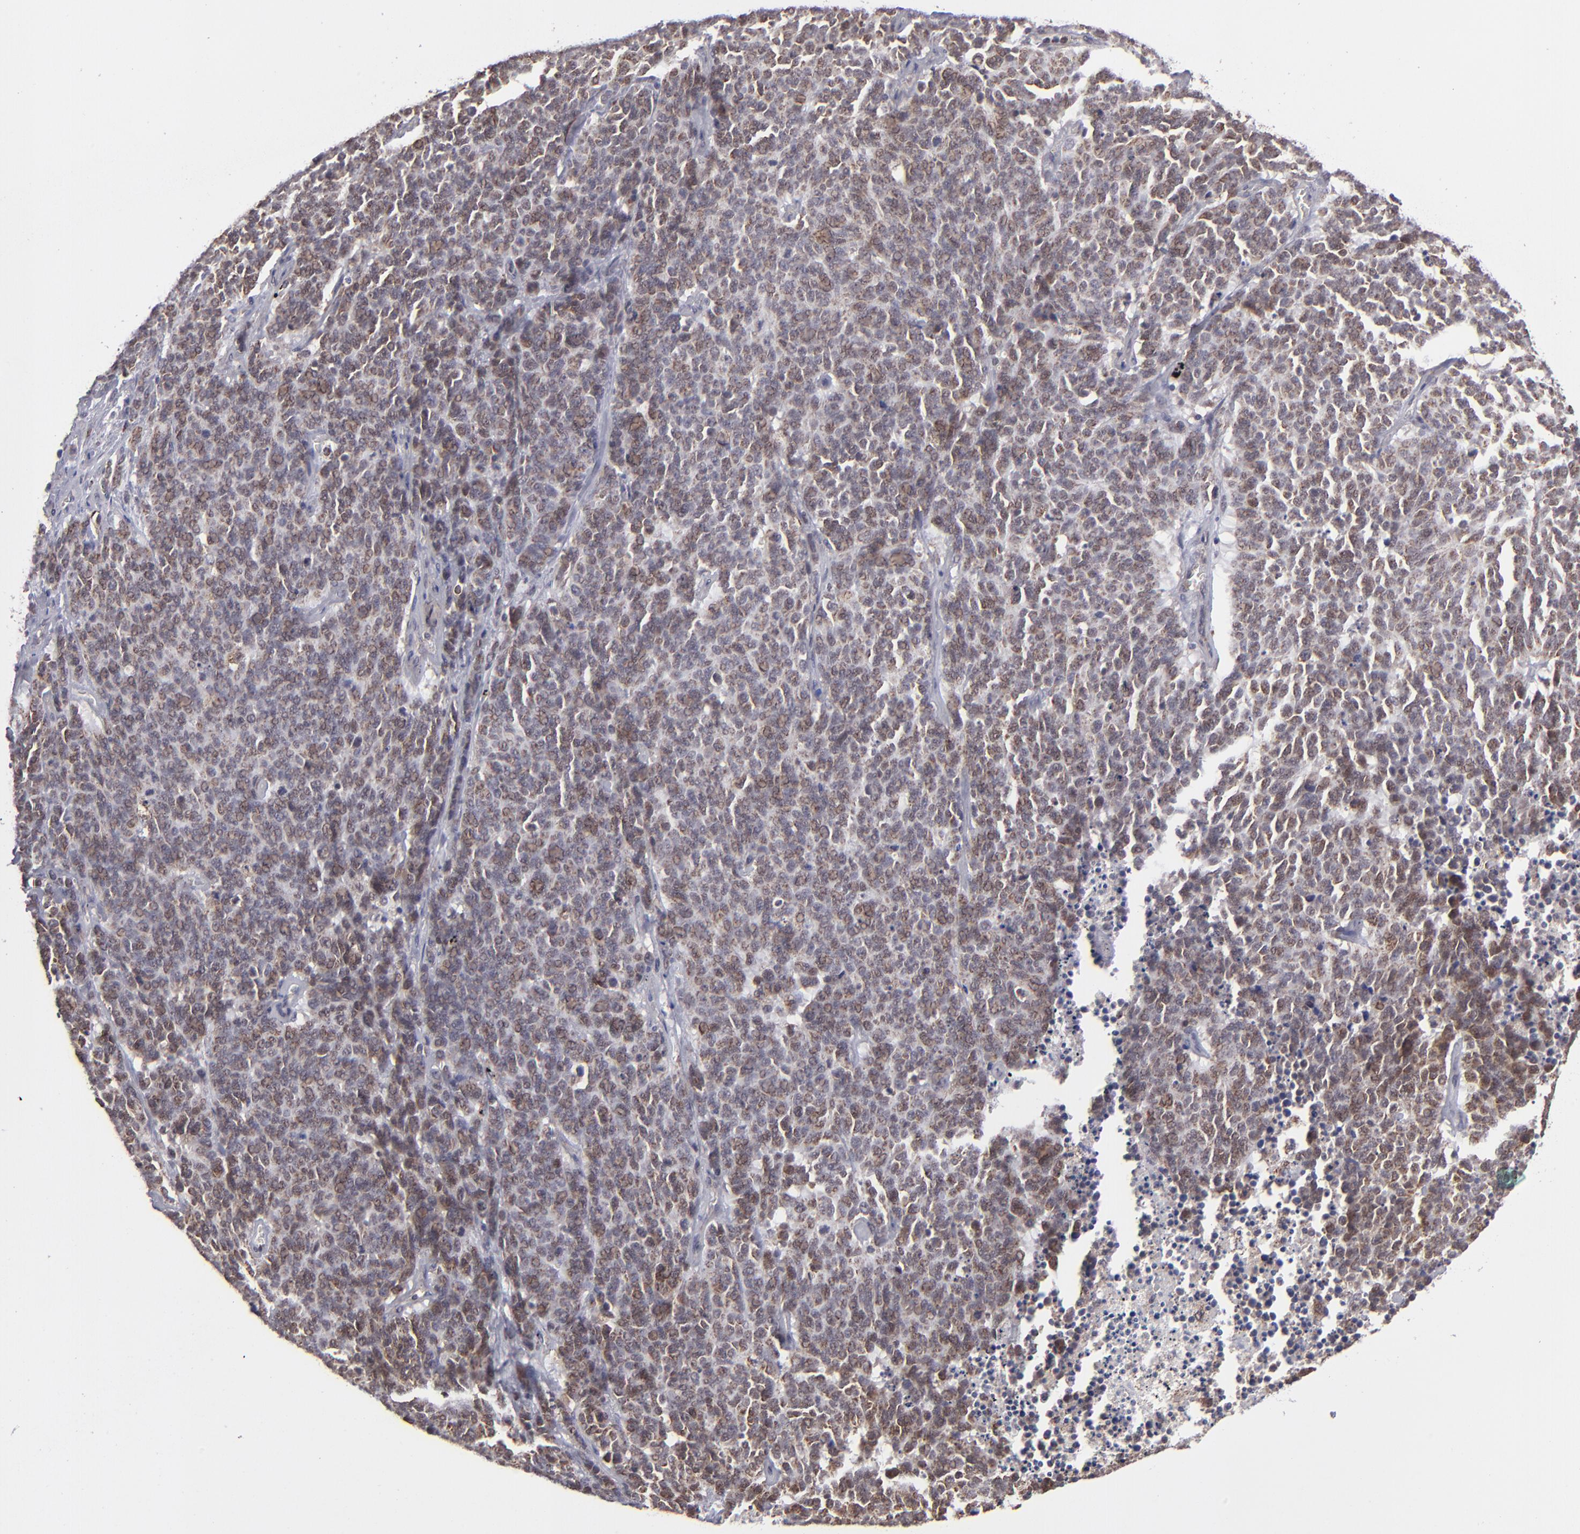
{"staining": {"intensity": "weak", "quantity": "25%-75%", "location": "cytoplasmic/membranous,nuclear"}, "tissue": "lung cancer", "cell_type": "Tumor cells", "image_type": "cancer", "snomed": [{"axis": "morphology", "description": "Neoplasm, malignant, NOS"}, {"axis": "topography", "description": "Lung"}], "caption": "Lung cancer stained for a protein exhibits weak cytoplasmic/membranous and nuclear positivity in tumor cells.", "gene": "SLC15A1", "patient": {"sex": "female", "age": 58}}